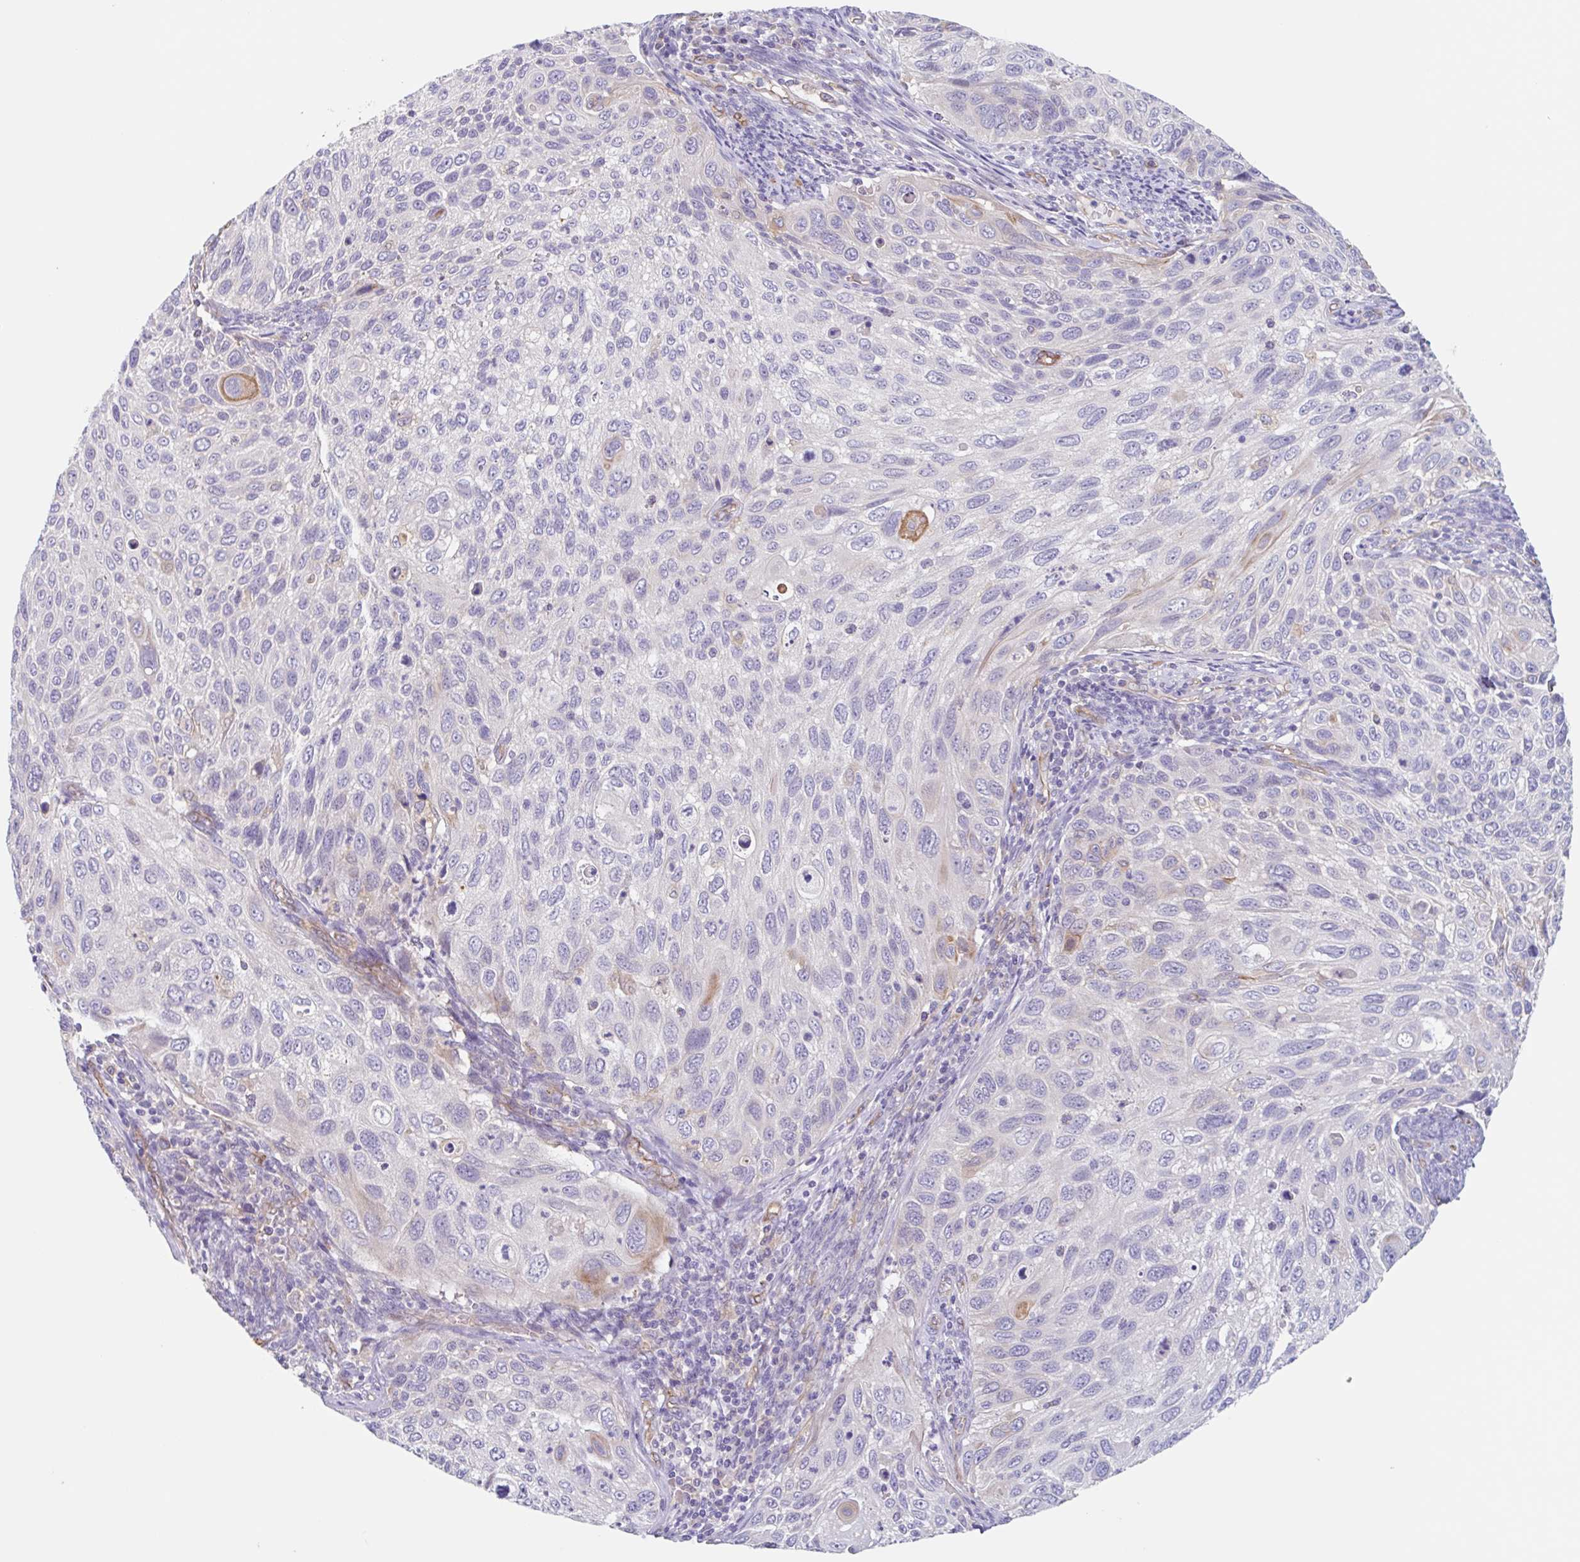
{"staining": {"intensity": "weak", "quantity": "<25%", "location": "cytoplasmic/membranous"}, "tissue": "cervical cancer", "cell_type": "Tumor cells", "image_type": "cancer", "snomed": [{"axis": "morphology", "description": "Squamous cell carcinoma, NOS"}, {"axis": "topography", "description": "Cervix"}], "caption": "Immunohistochemistry (IHC) of human cervical cancer shows no expression in tumor cells.", "gene": "EHD4", "patient": {"sex": "female", "age": 70}}